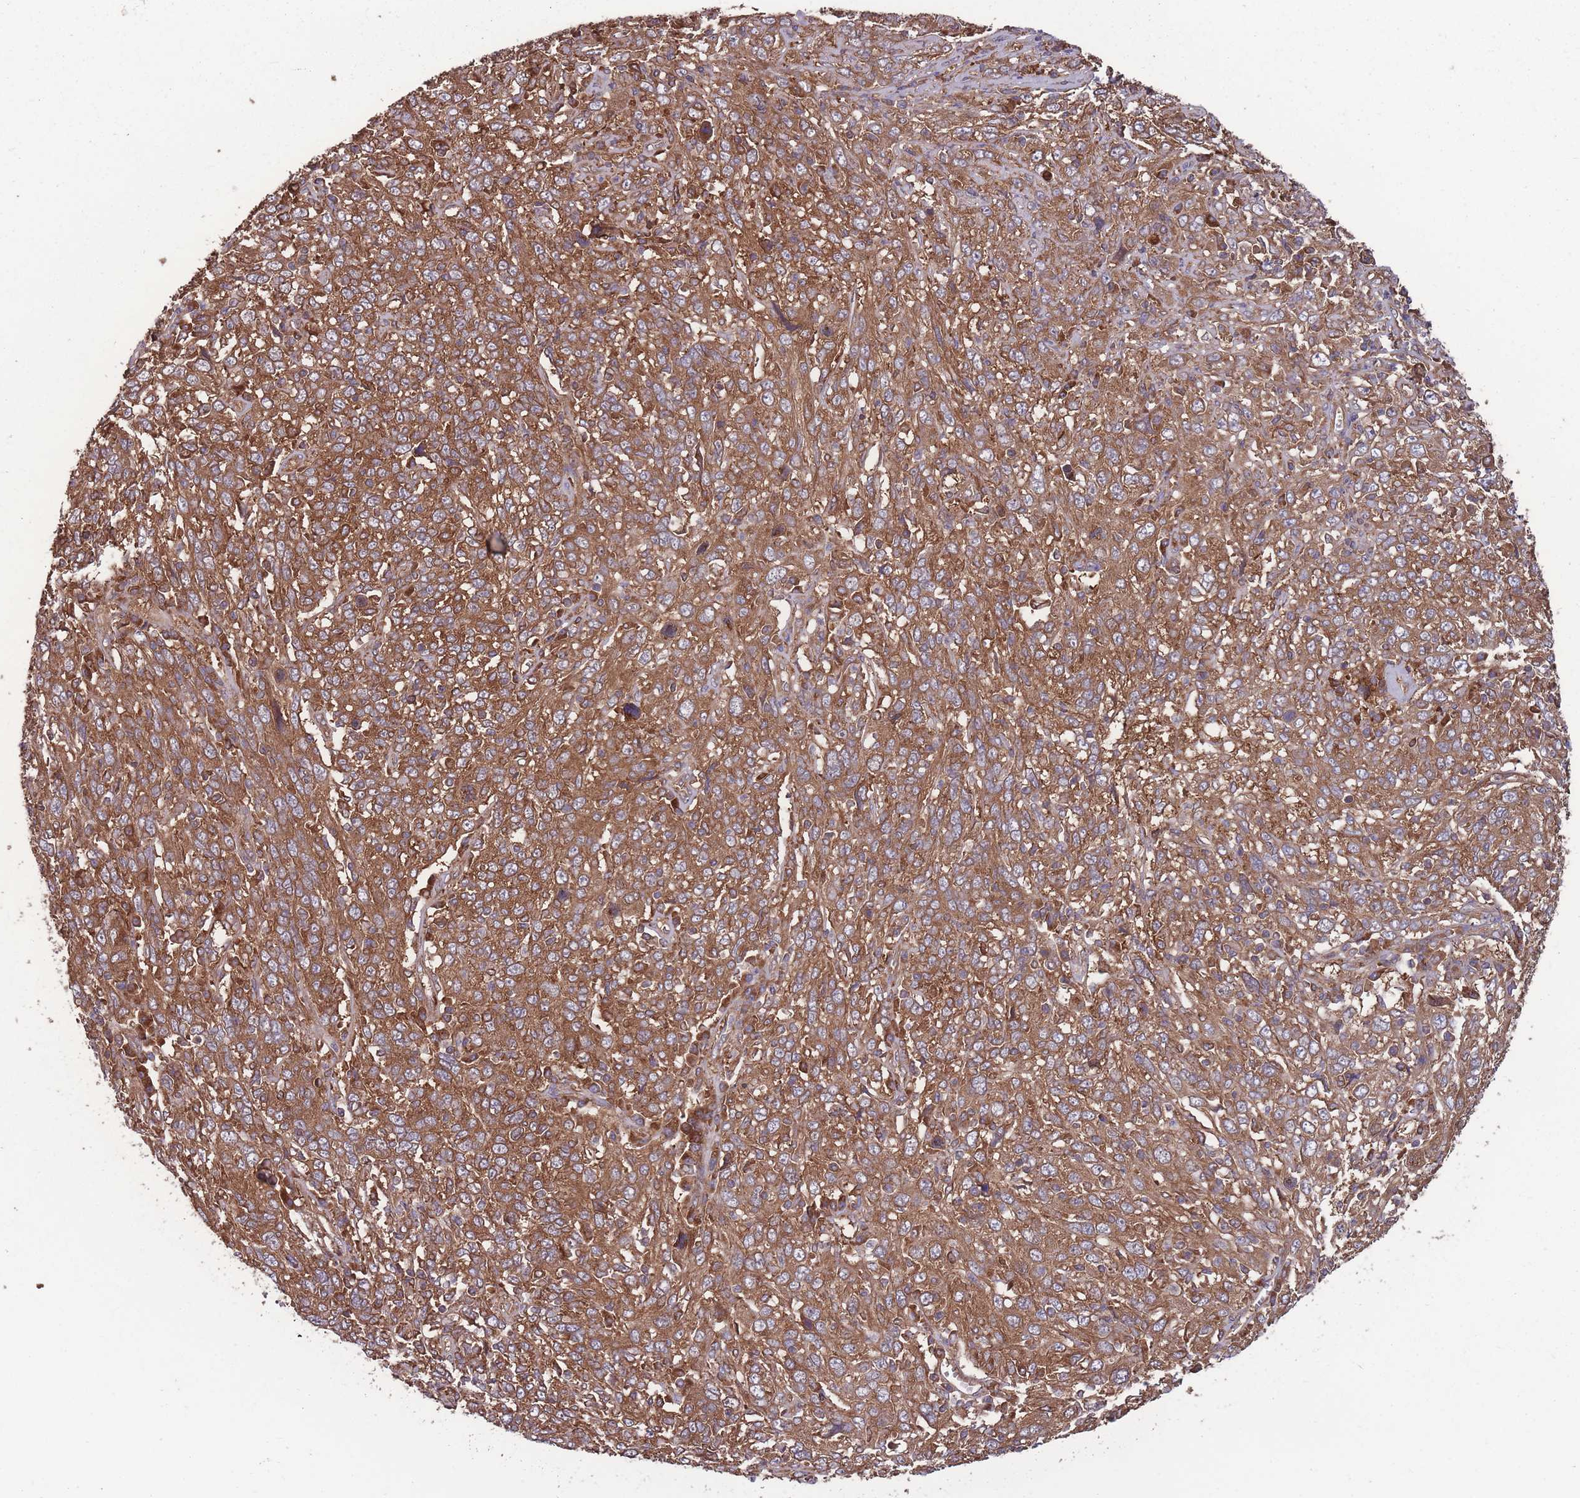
{"staining": {"intensity": "strong", "quantity": ">75%", "location": "cytoplasmic/membranous"}, "tissue": "cervical cancer", "cell_type": "Tumor cells", "image_type": "cancer", "snomed": [{"axis": "morphology", "description": "Squamous cell carcinoma, NOS"}, {"axis": "topography", "description": "Cervix"}], "caption": "Approximately >75% of tumor cells in human cervical cancer (squamous cell carcinoma) exhibit strong cytoplasmic/membranous protein expression as visualized by brown immunohistochemical staining.", "gene": "ZPR1", "patient": {"sex": "female", "age": 46}}